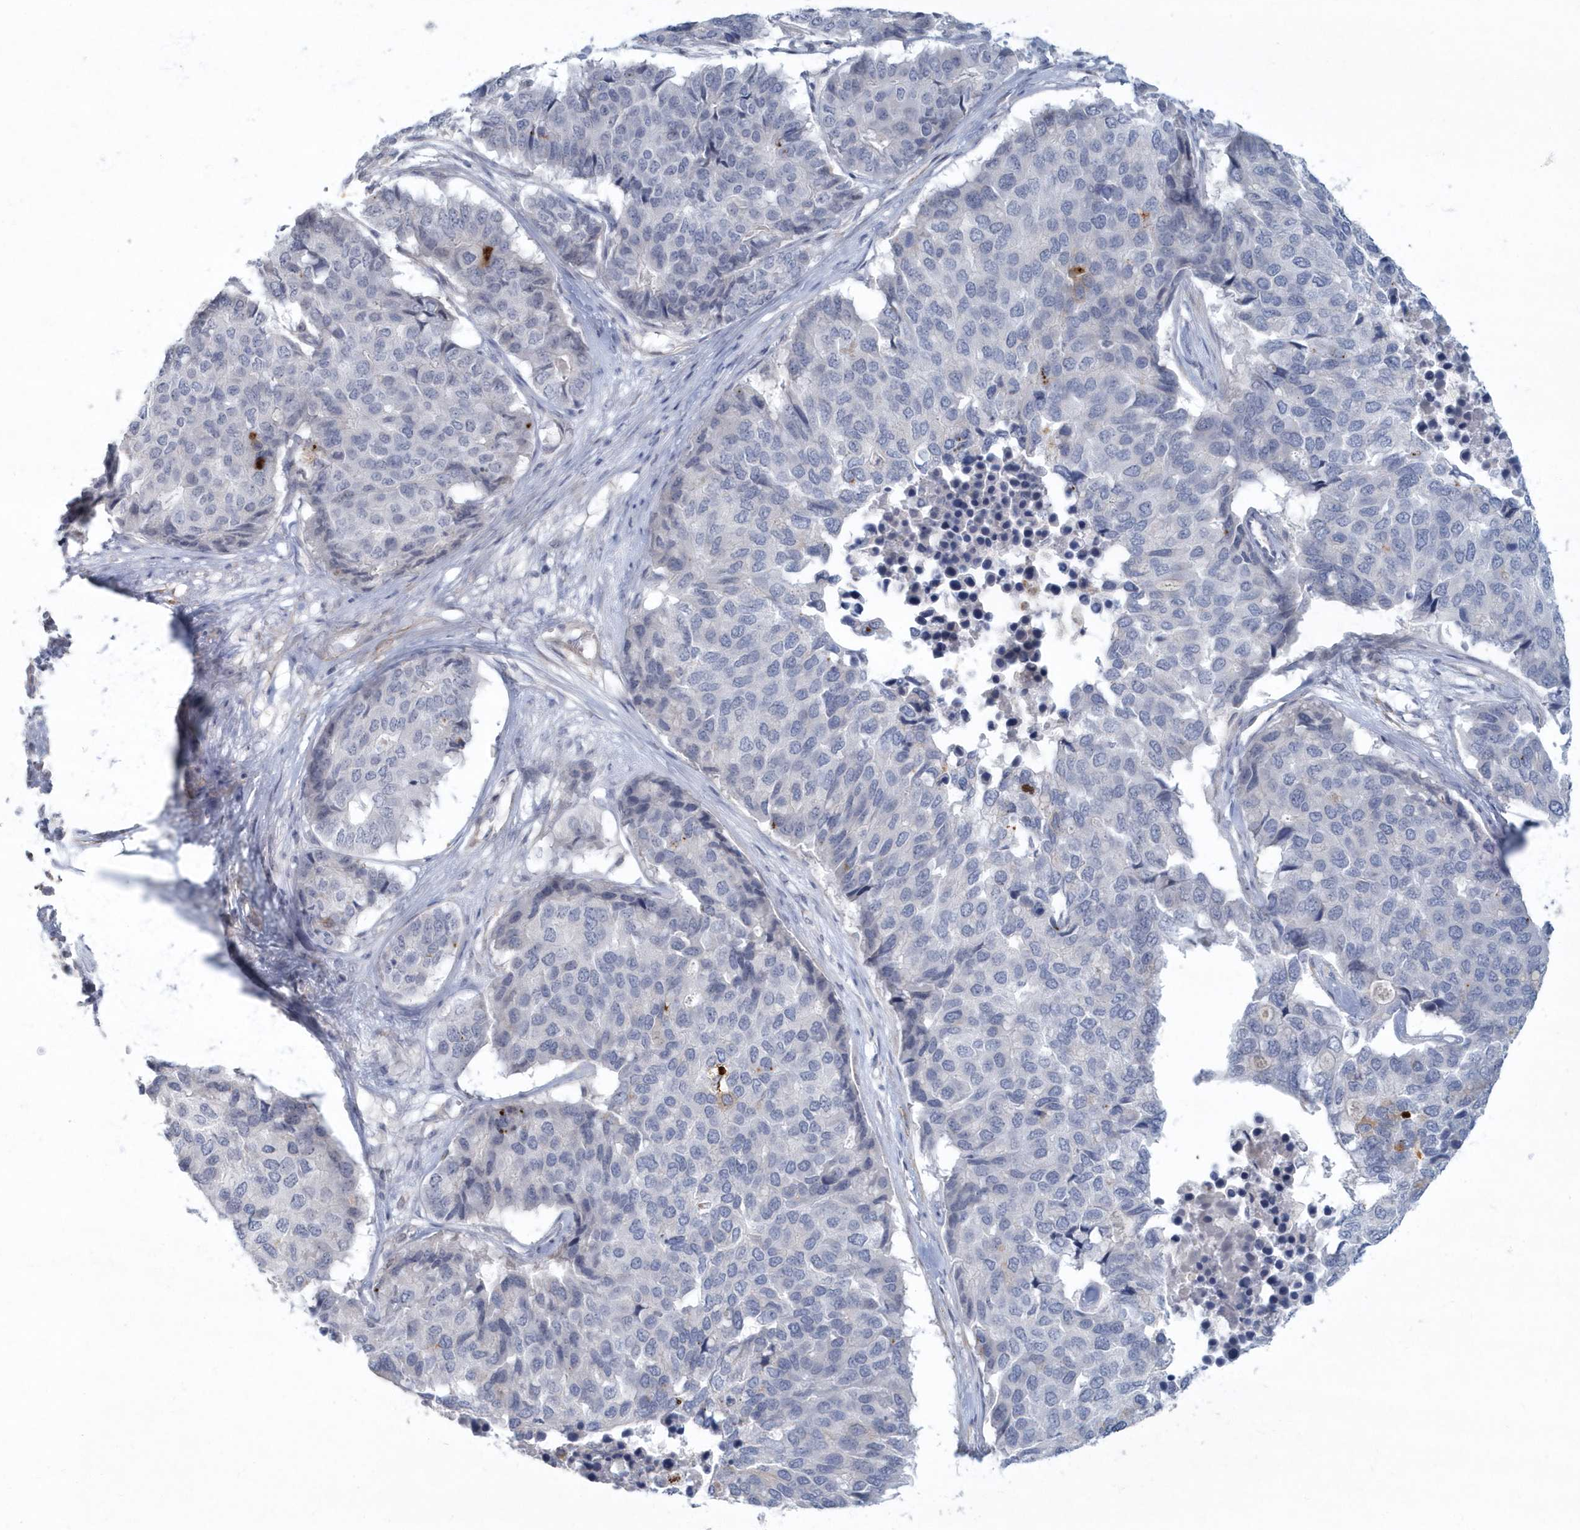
{"staining": {"intensity": "negative", "quantity": "none", "location": "none"}, "tissue": "pancreatic cancer", "cell_type": "Tumor cells", "image_type": "cancer", "snomed": [{"axis": "morphology", "description": "Adenocarcinoma, NOS"}, {"axis": "topography", "description": "Pancreas"}], "caption": "A histopathology image of human pancreatic cancer is negative for staining in tumor cells. Nuclei are stained in blue.", "gene": "MYOT", "patient": {"sex": "male", "age": 50}}